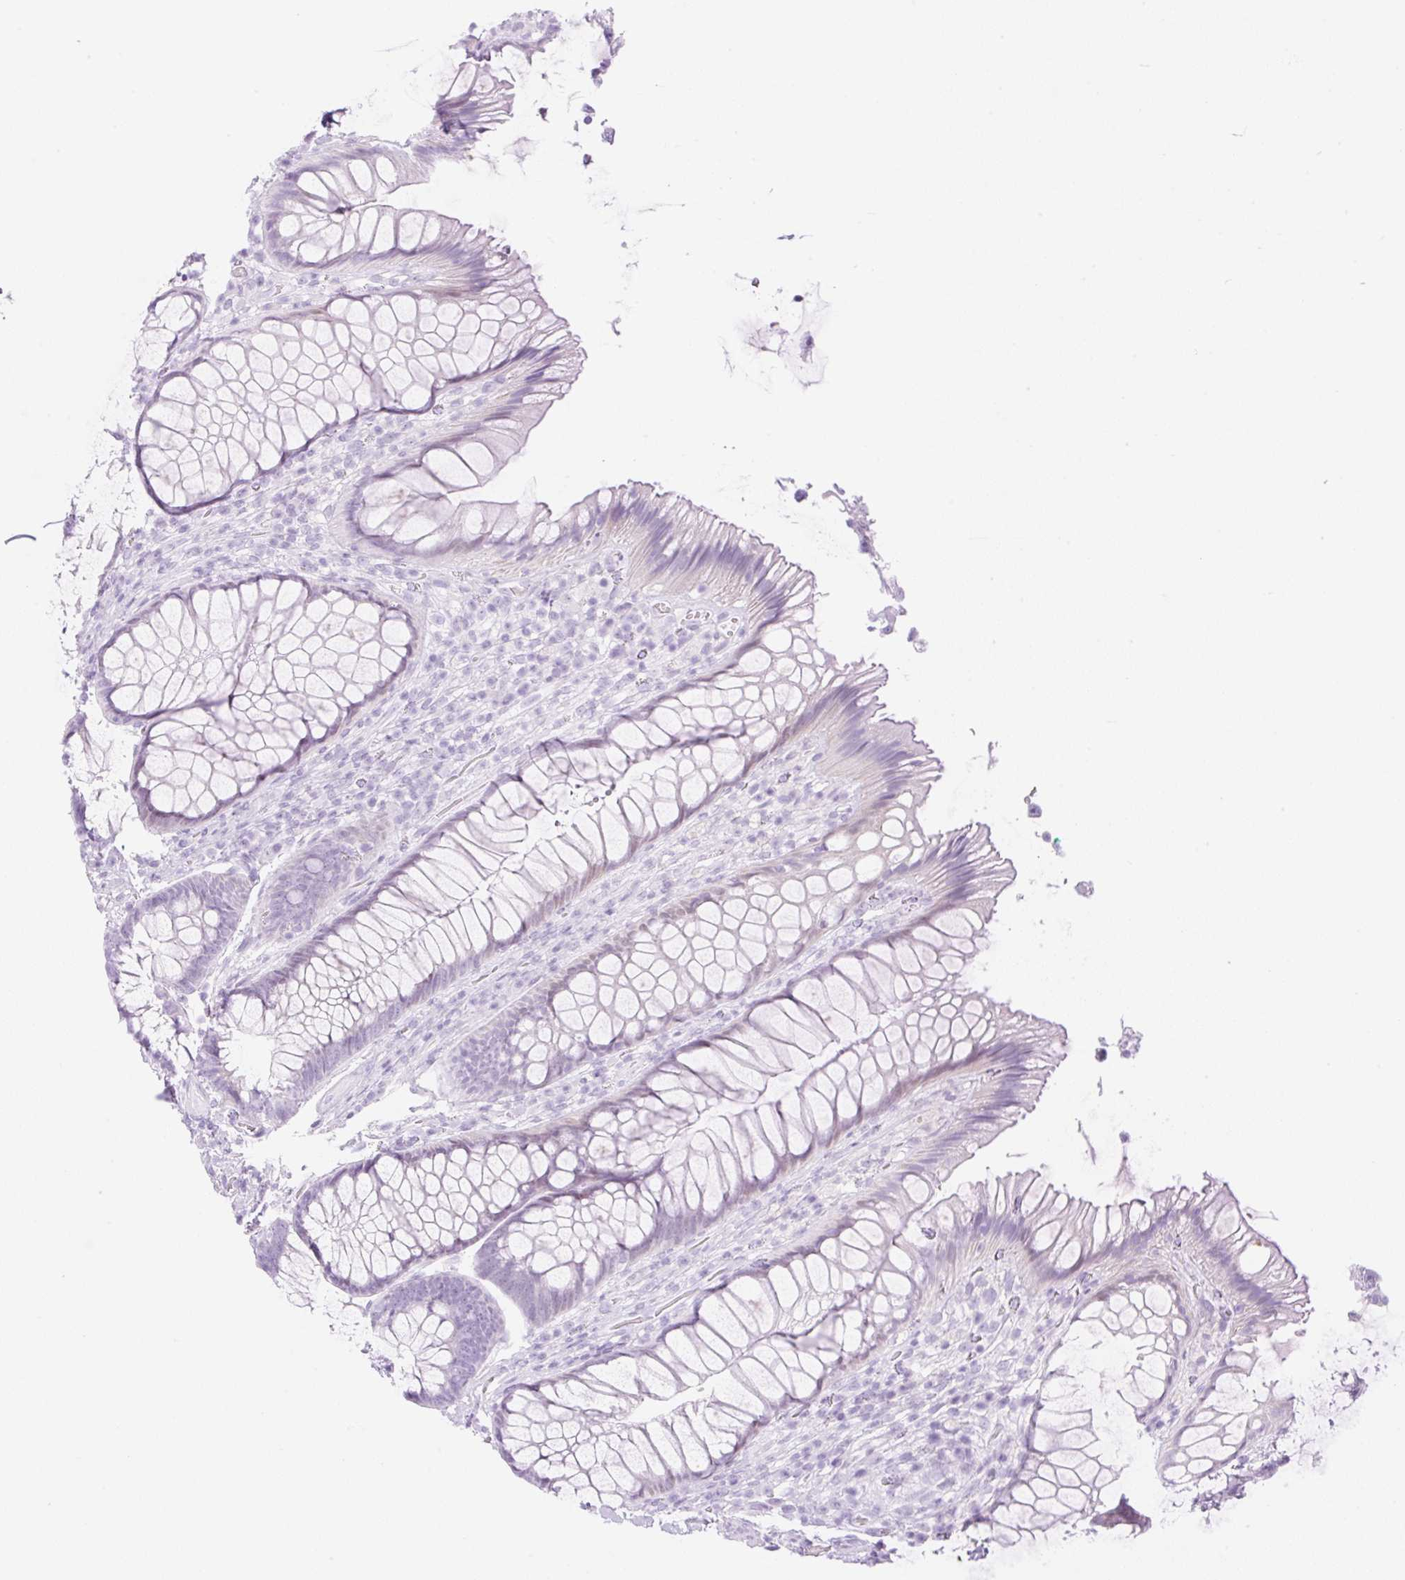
{"staining": {"intensity": "negative", "quantity": "none", "location": "none"}, "tissue": "rectum", "cell_type": "Glandular cells", "image_type": "normal", "snomed": [{"axis": "morphology", "description": "Normal tissue, NOS"}, {"axis": "topography", "description": "Rectum"}], "caption": "DAB (3,3'-diaminobenzidine) immunohistochemical staining of normal human rectum displays no significant expression in glandular cells.", "gene": "SPRR4", "patient": {"sex": "male", "age": 53}}